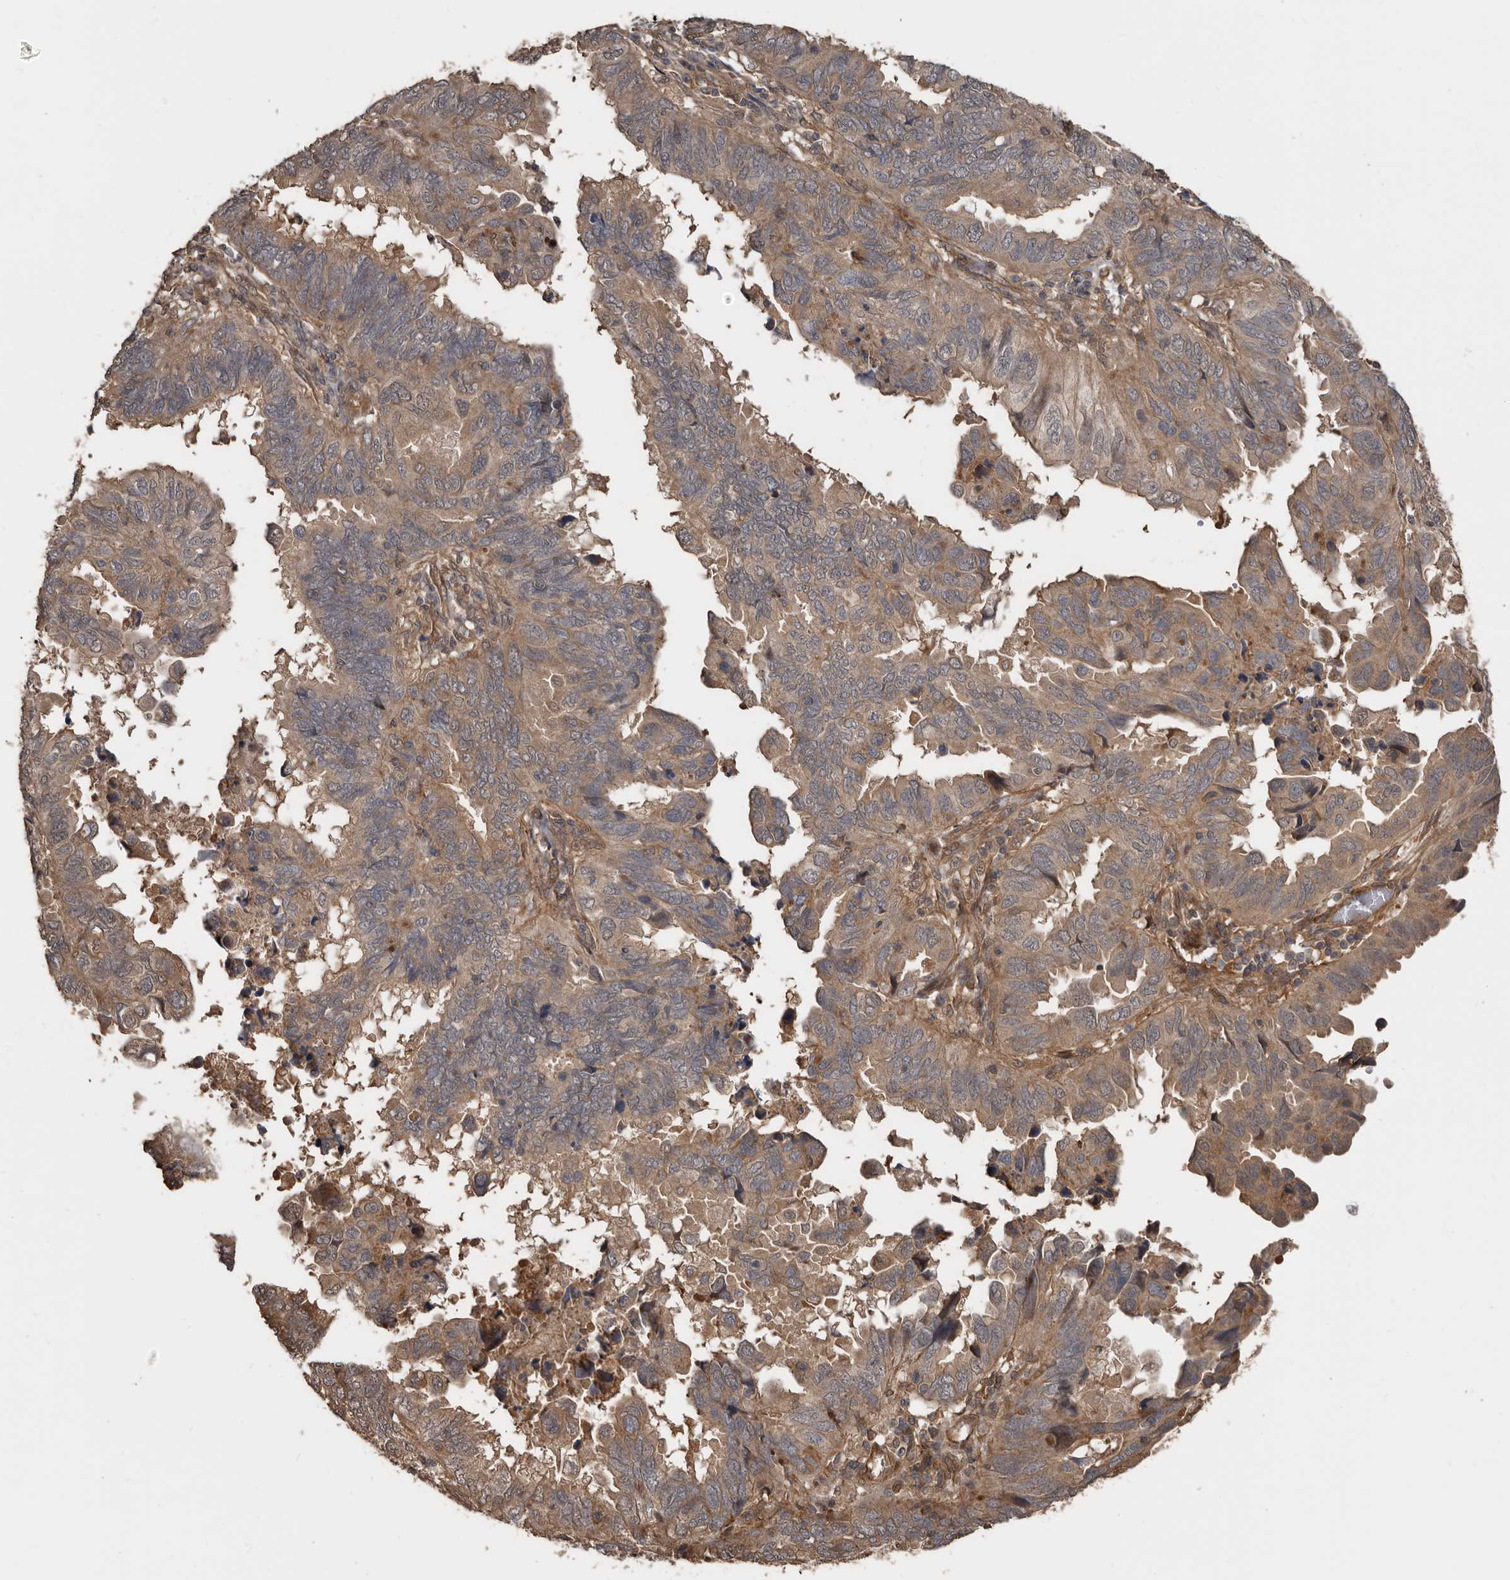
{"staining": {"intensity": "moderate", "quantity": ">75%", "location": "cytoplasmic/membranous"}, "tissue": "endometrial cancer", "cell_type": "Tumor cells", "image_type": "cancer", "snomed": [{"axis": "morphology", "description": "Adenocarcinoma, NOS"}, {"axis": "topography", "description": "Uterus"}], "caption": "A brown stain highlights moderate cytoplasmic/membranous positivity of a protein in endometrial cancer (adenocarcinoma) tumor cells.", "gene": "EXOC3L1", "patient": {"sex": "female", "age": 77}}